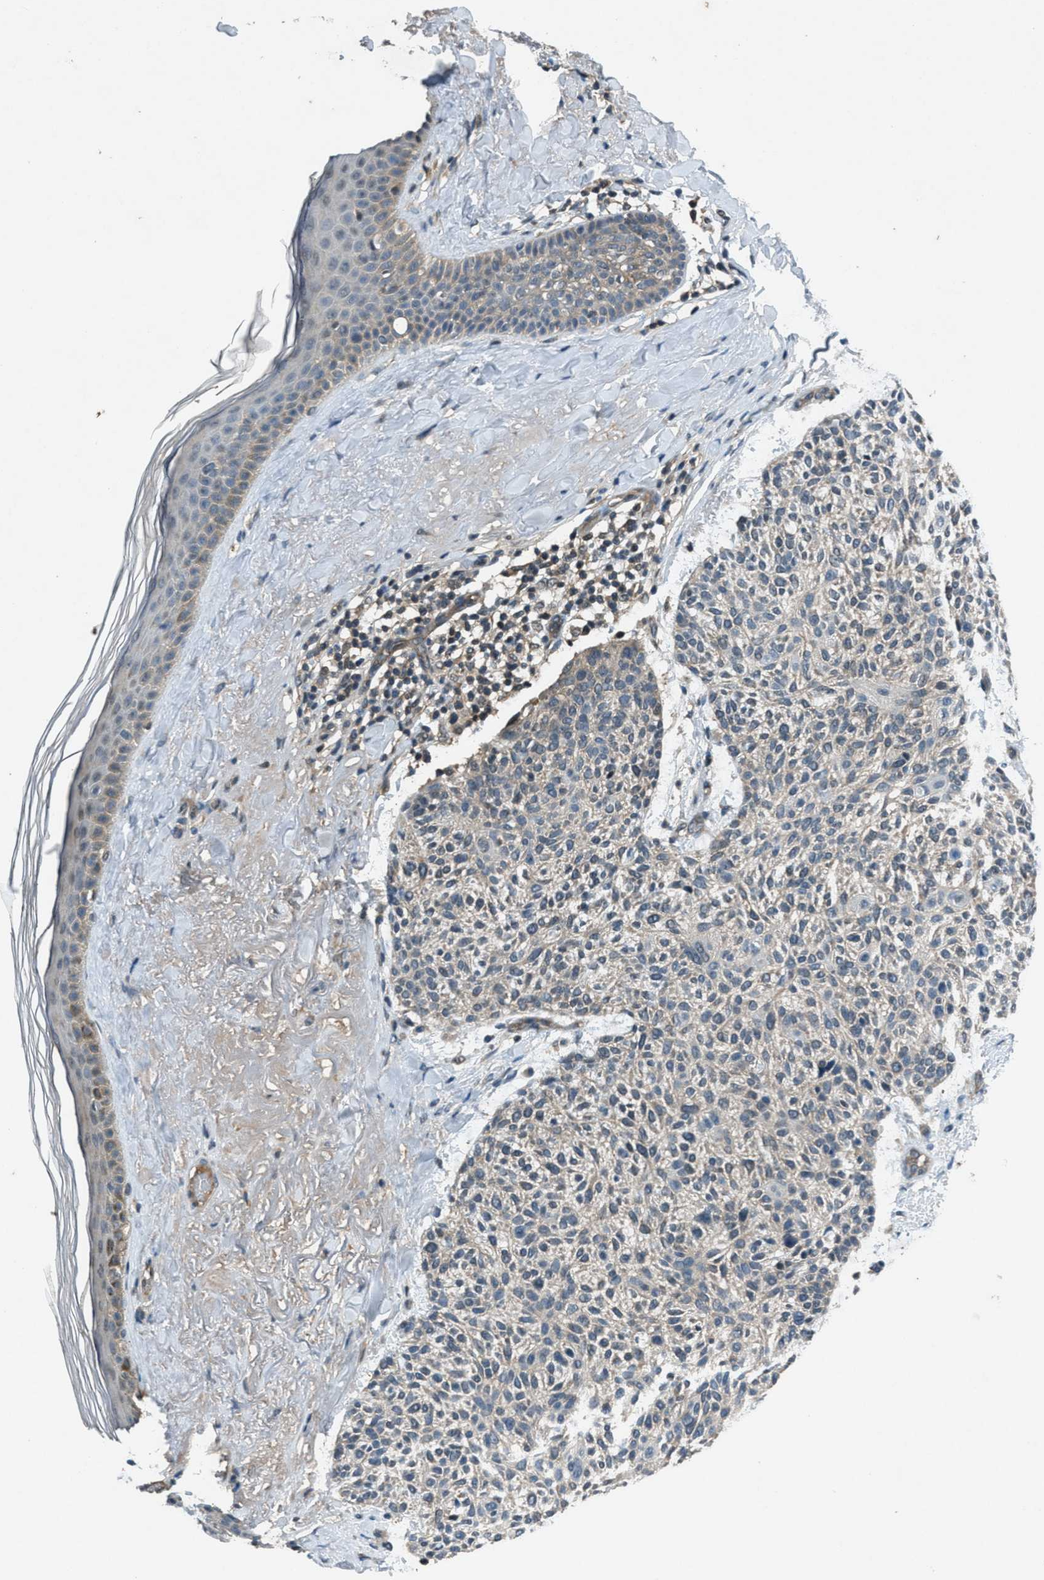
{"staining": {"intensity": "negative", "quantity": "none", "location": "none"}, "tissue": "skin cancer", "cell_type": "Tumor cells", "image_type": "cancer", "snomed": [{"axis": "morphology", "description": "Normal tissue, NOS"}, {"axis": "morphology", "description": "Basal cell carcinoma"}, {"axis": "topography", "description": "Skin"}], "caption": "Immunohistochemistry (IHC) histopathology image of basal cell carcinoma (skin) stained for a protein (brown), which demonstrates no positivity in tumor cells.", "gene": "DUSP6", "patient": {"sex": "female", "age": 70}}